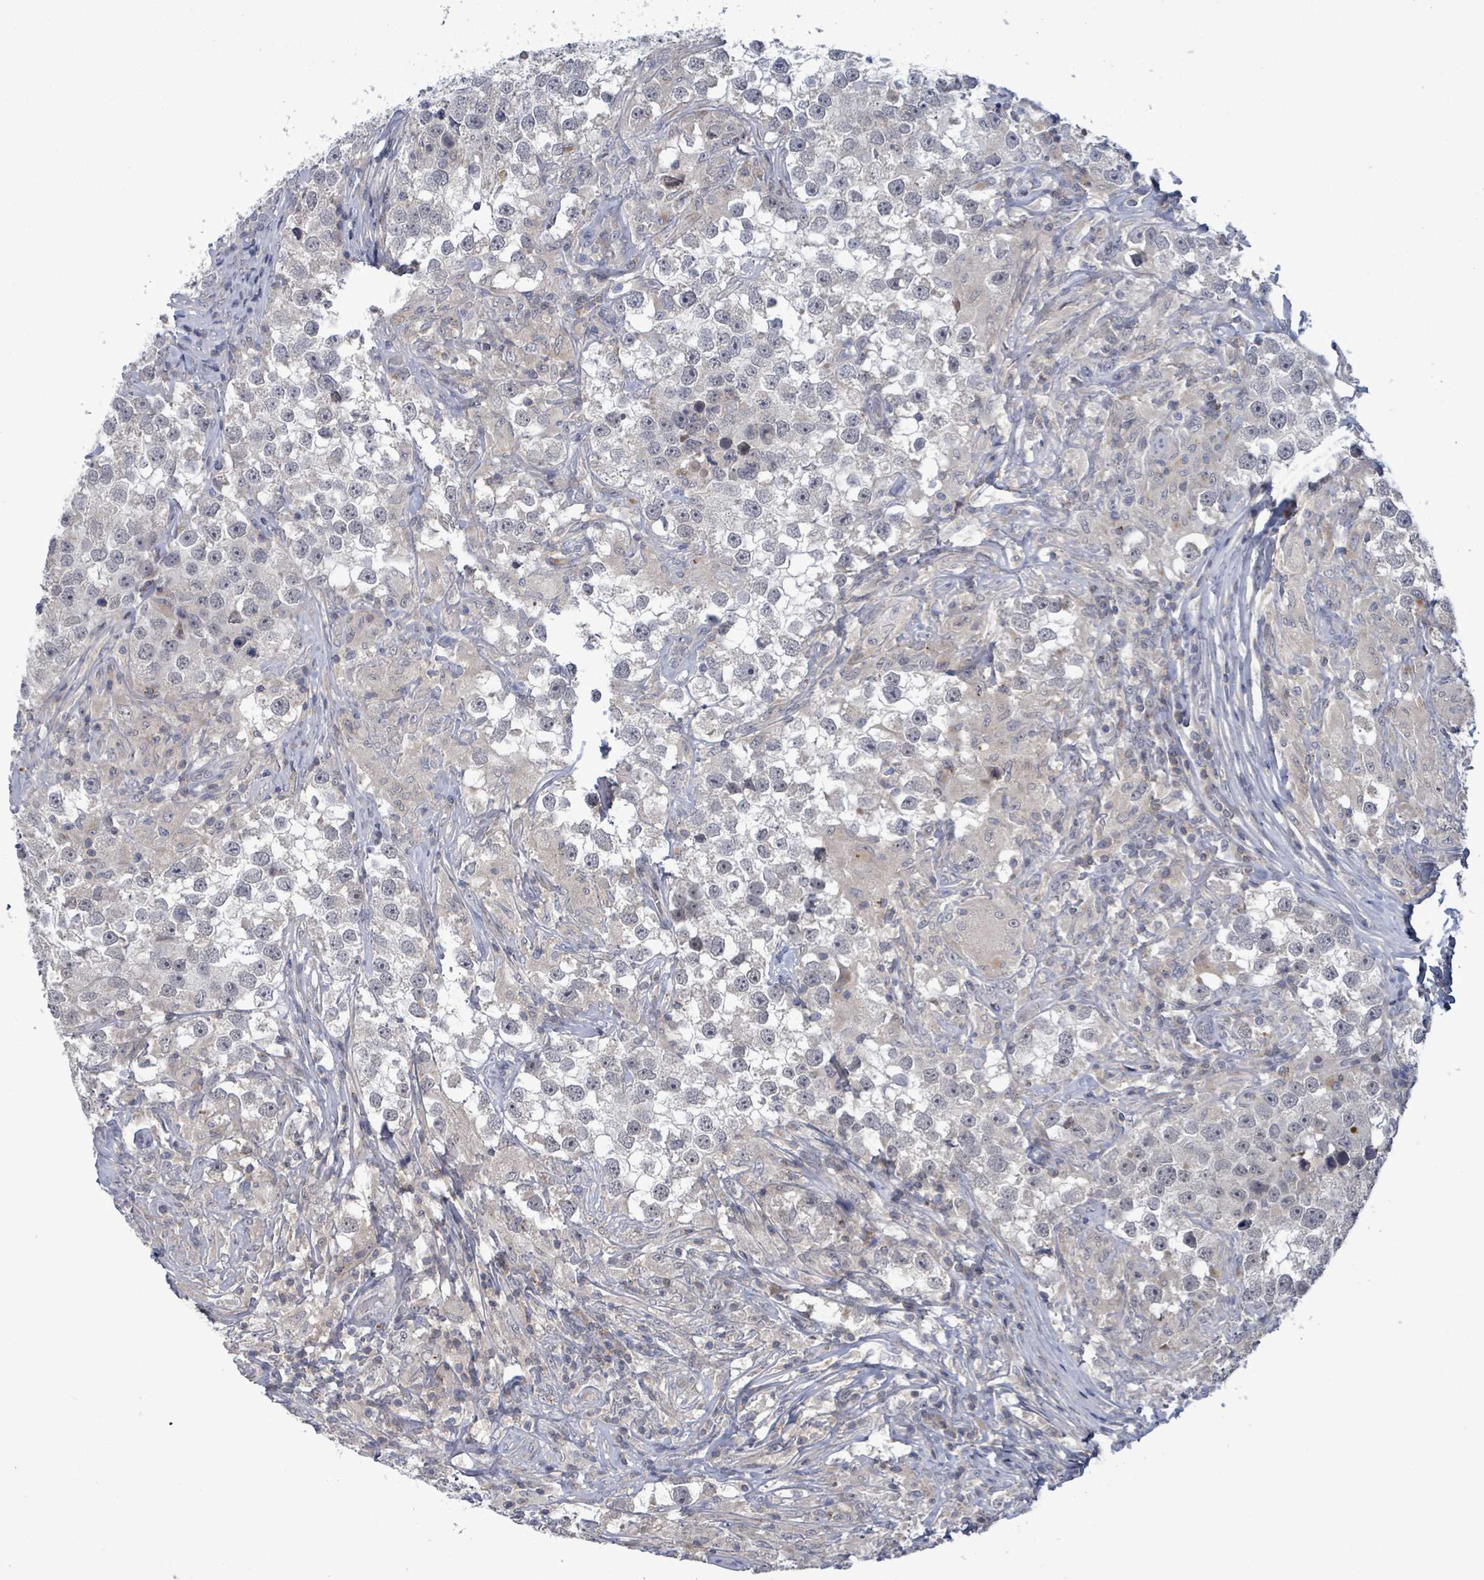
{"staining": {"intensity": "negative", "quantity": "none", "location": "none"}, "tissue": "testis cancer", "cell_type": "Tumor cells", "image_type": "cancer", "snomed": [{"axis": "morphology", "description": "Seminoma, NOS"}, {"axis": "topography", "description": "Testis"}], "caption": "Protein analysis of testis cancer (seminoma) exhibits no significant expression in tumor cells.", "gene": "AMMECR1", "patient": {"sex": "male", "age": 46}}